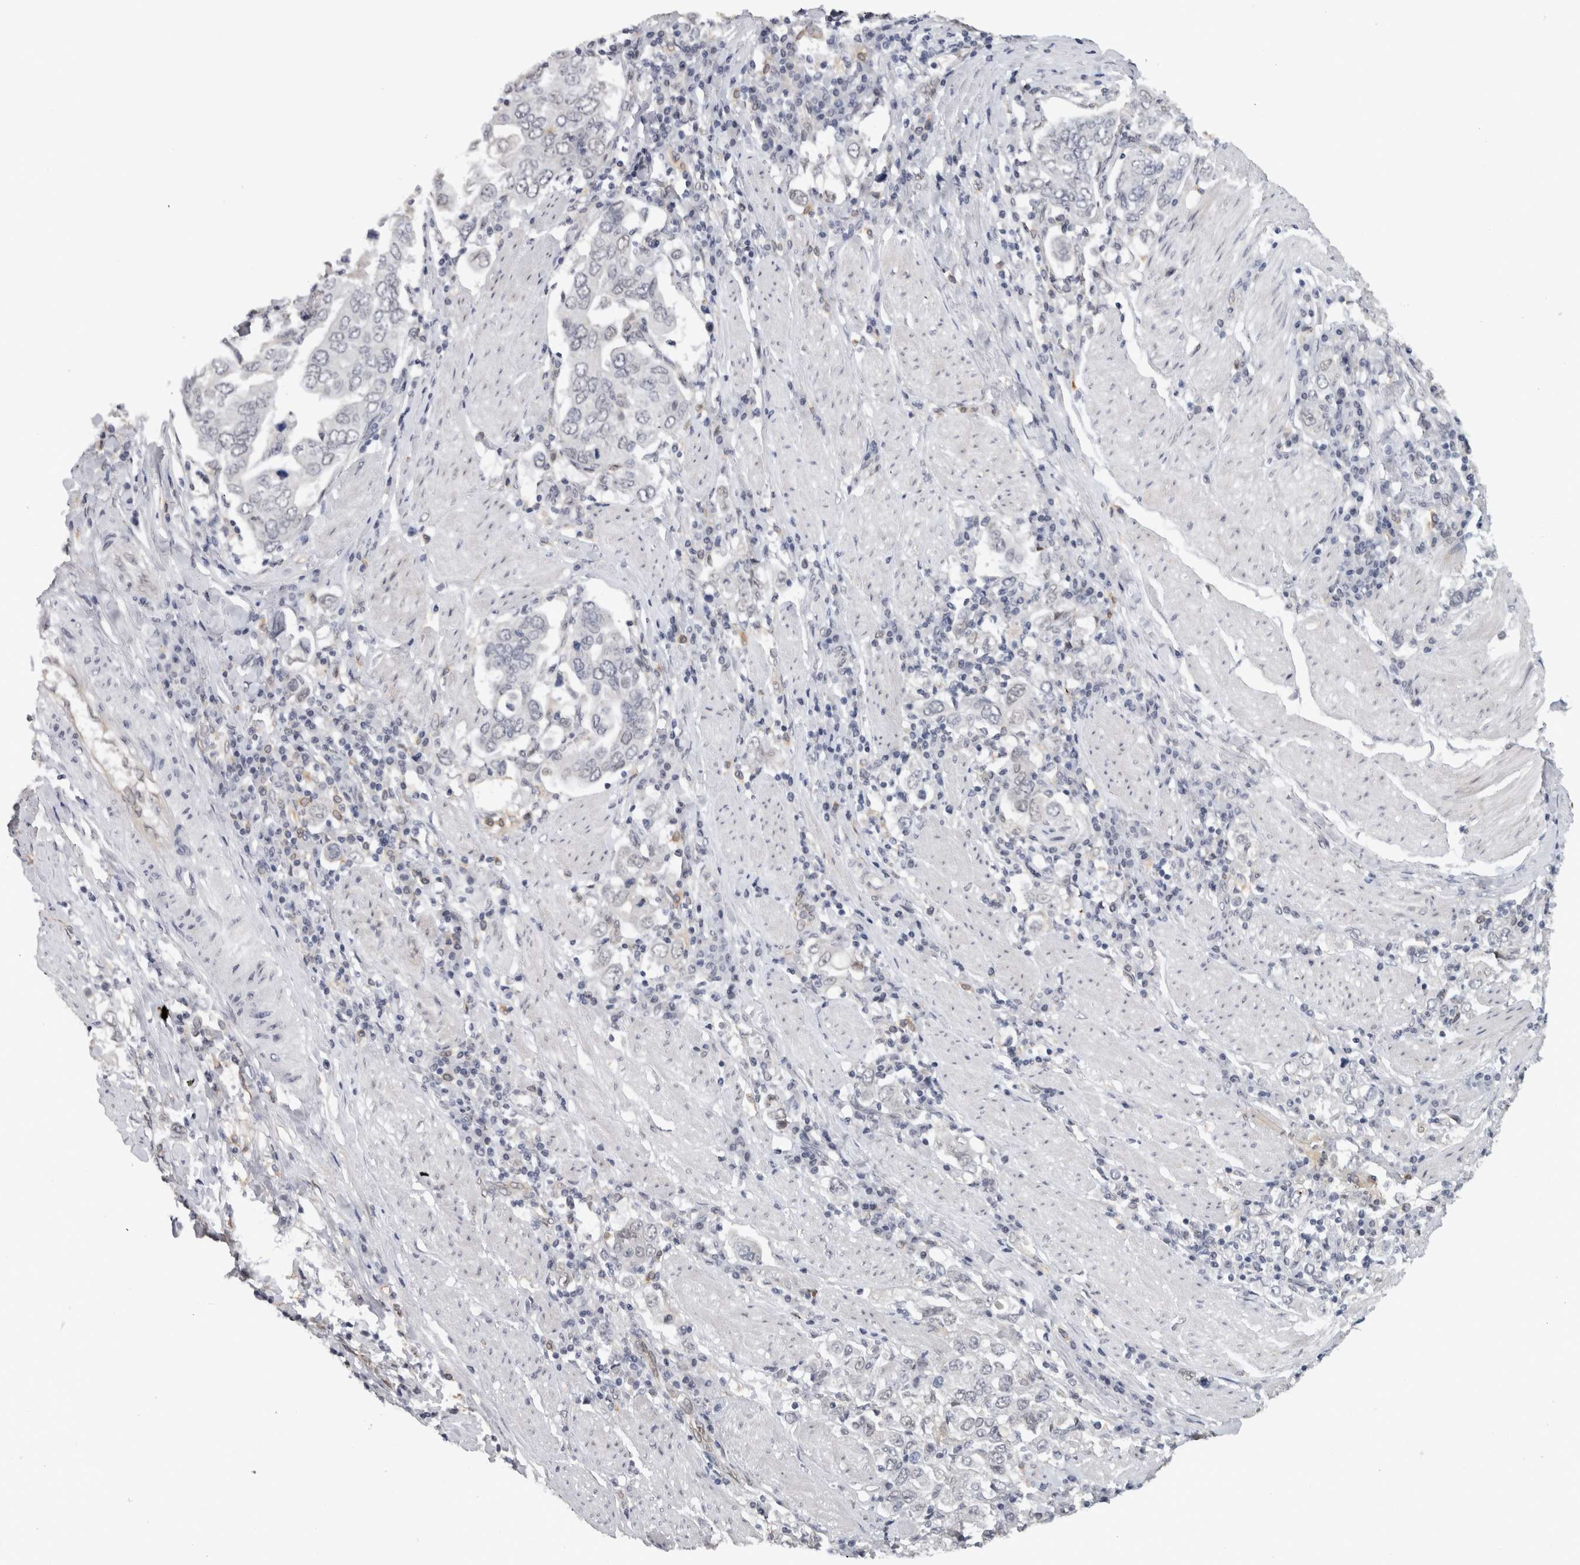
{"staining": {"intensity": "negative", "quantity": "none", "location": "none"}, "tissue": "stomach cancer", "cell_type": "Tumor cells", "image_type": "cancer", "snomed": [{"axis": "morphology", "description": "Adenocarcinoma, NOS"}, {"axis": "topography", "description": "Stomach, upper"}], "caption": "This is an immunohistochemistry histopathology image of human adenocarcinoma (stomach). There is no staining in tumor cells.", "gene": "PRXL2A", "patient": {"sex": "male", "age": 62}}